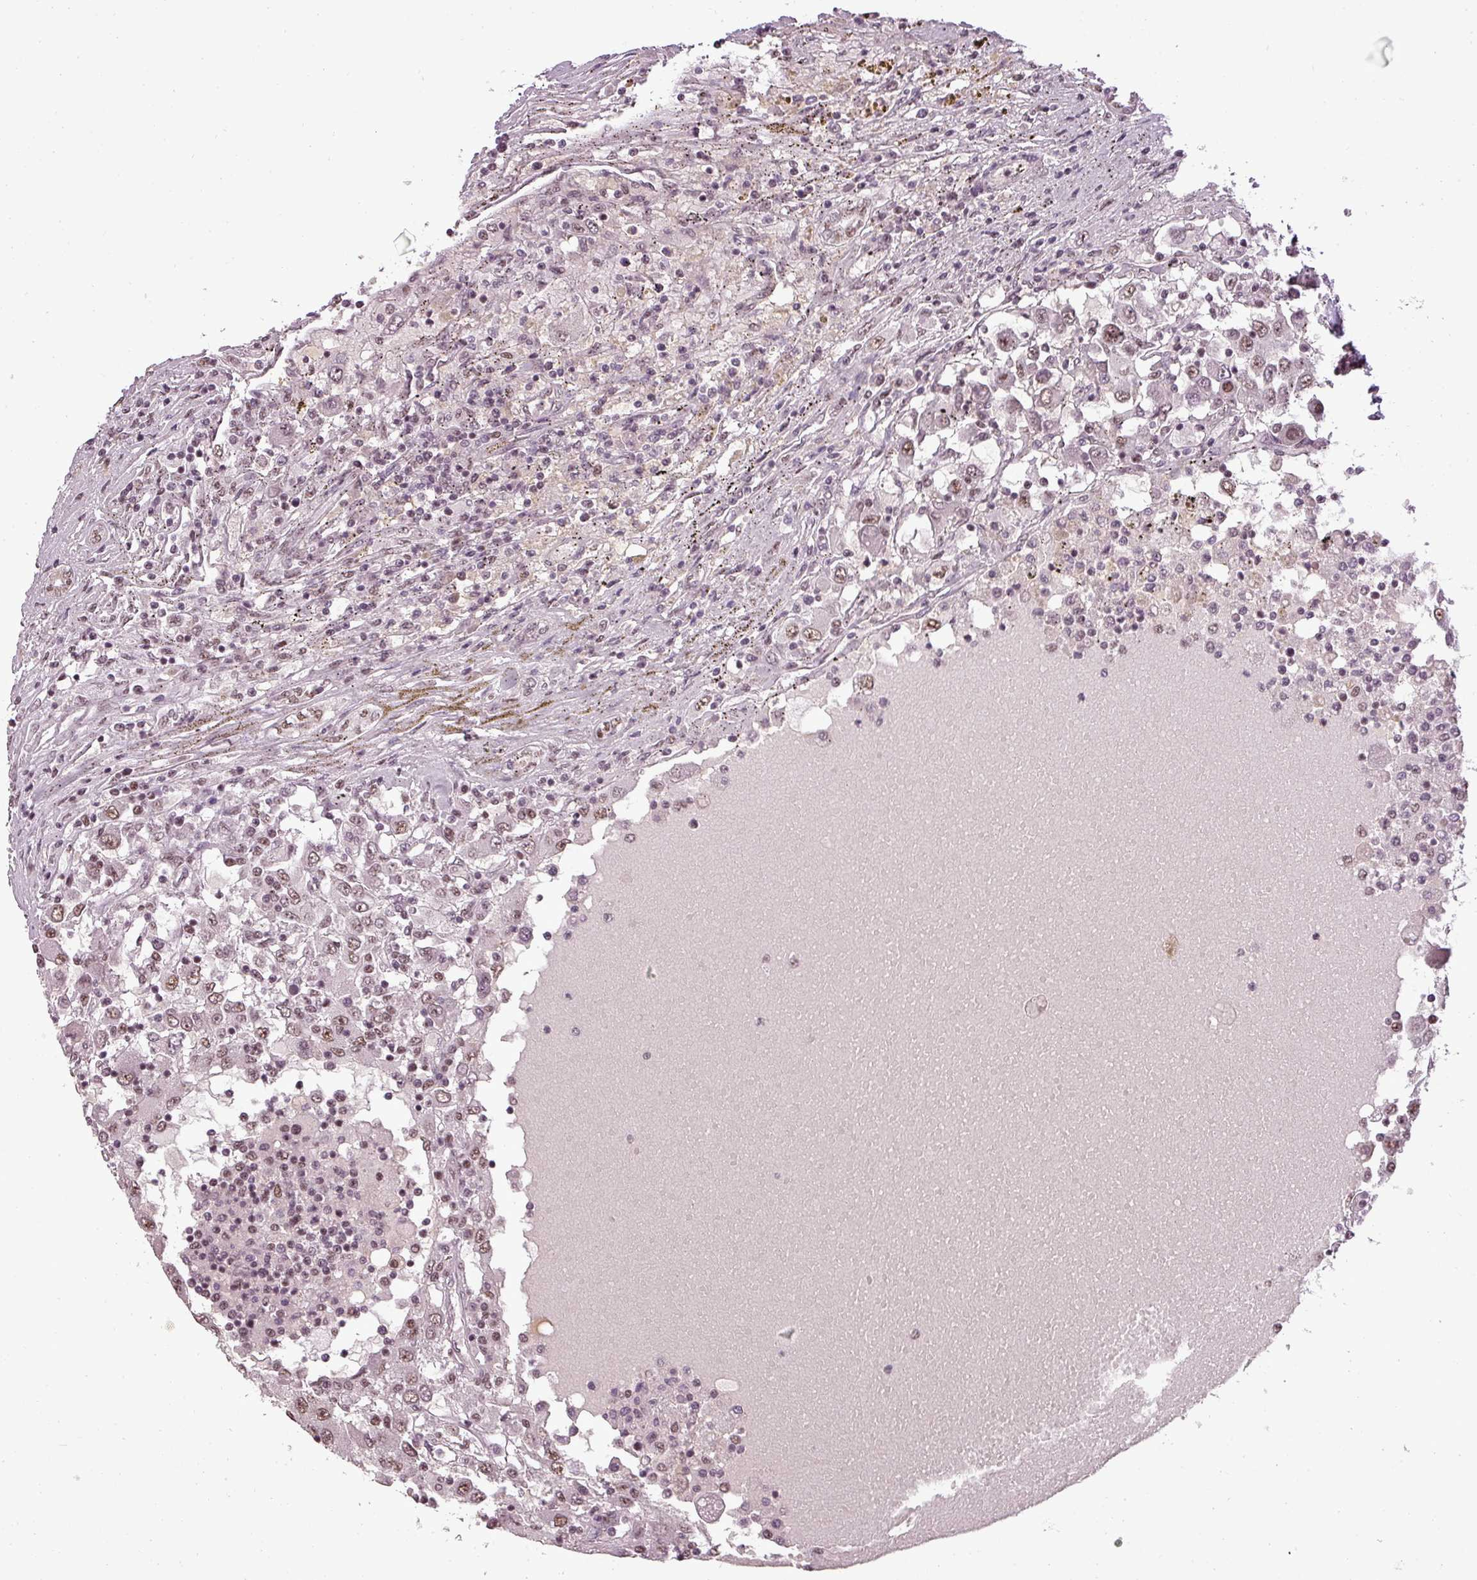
{"staining": {"intensity": "moderate", "quantity": ">75%", "location": "nuclear"}, "tissue": "renal cancer", "cell_type": "Tumor cells", "image_type": "cancer", "snomed": [{"axis": "morphology", "description": "Adenocarcinoma, NOS"}, {"axis": "topography", "description": "Kidney"}], "caption": "The immunohistochemical stain highlights moderate nuclear expression in tumor cells of renal adenocarcinoma tissue.", "gene": "BCAS3", "patient": {"sex": "female", "age": 67}}